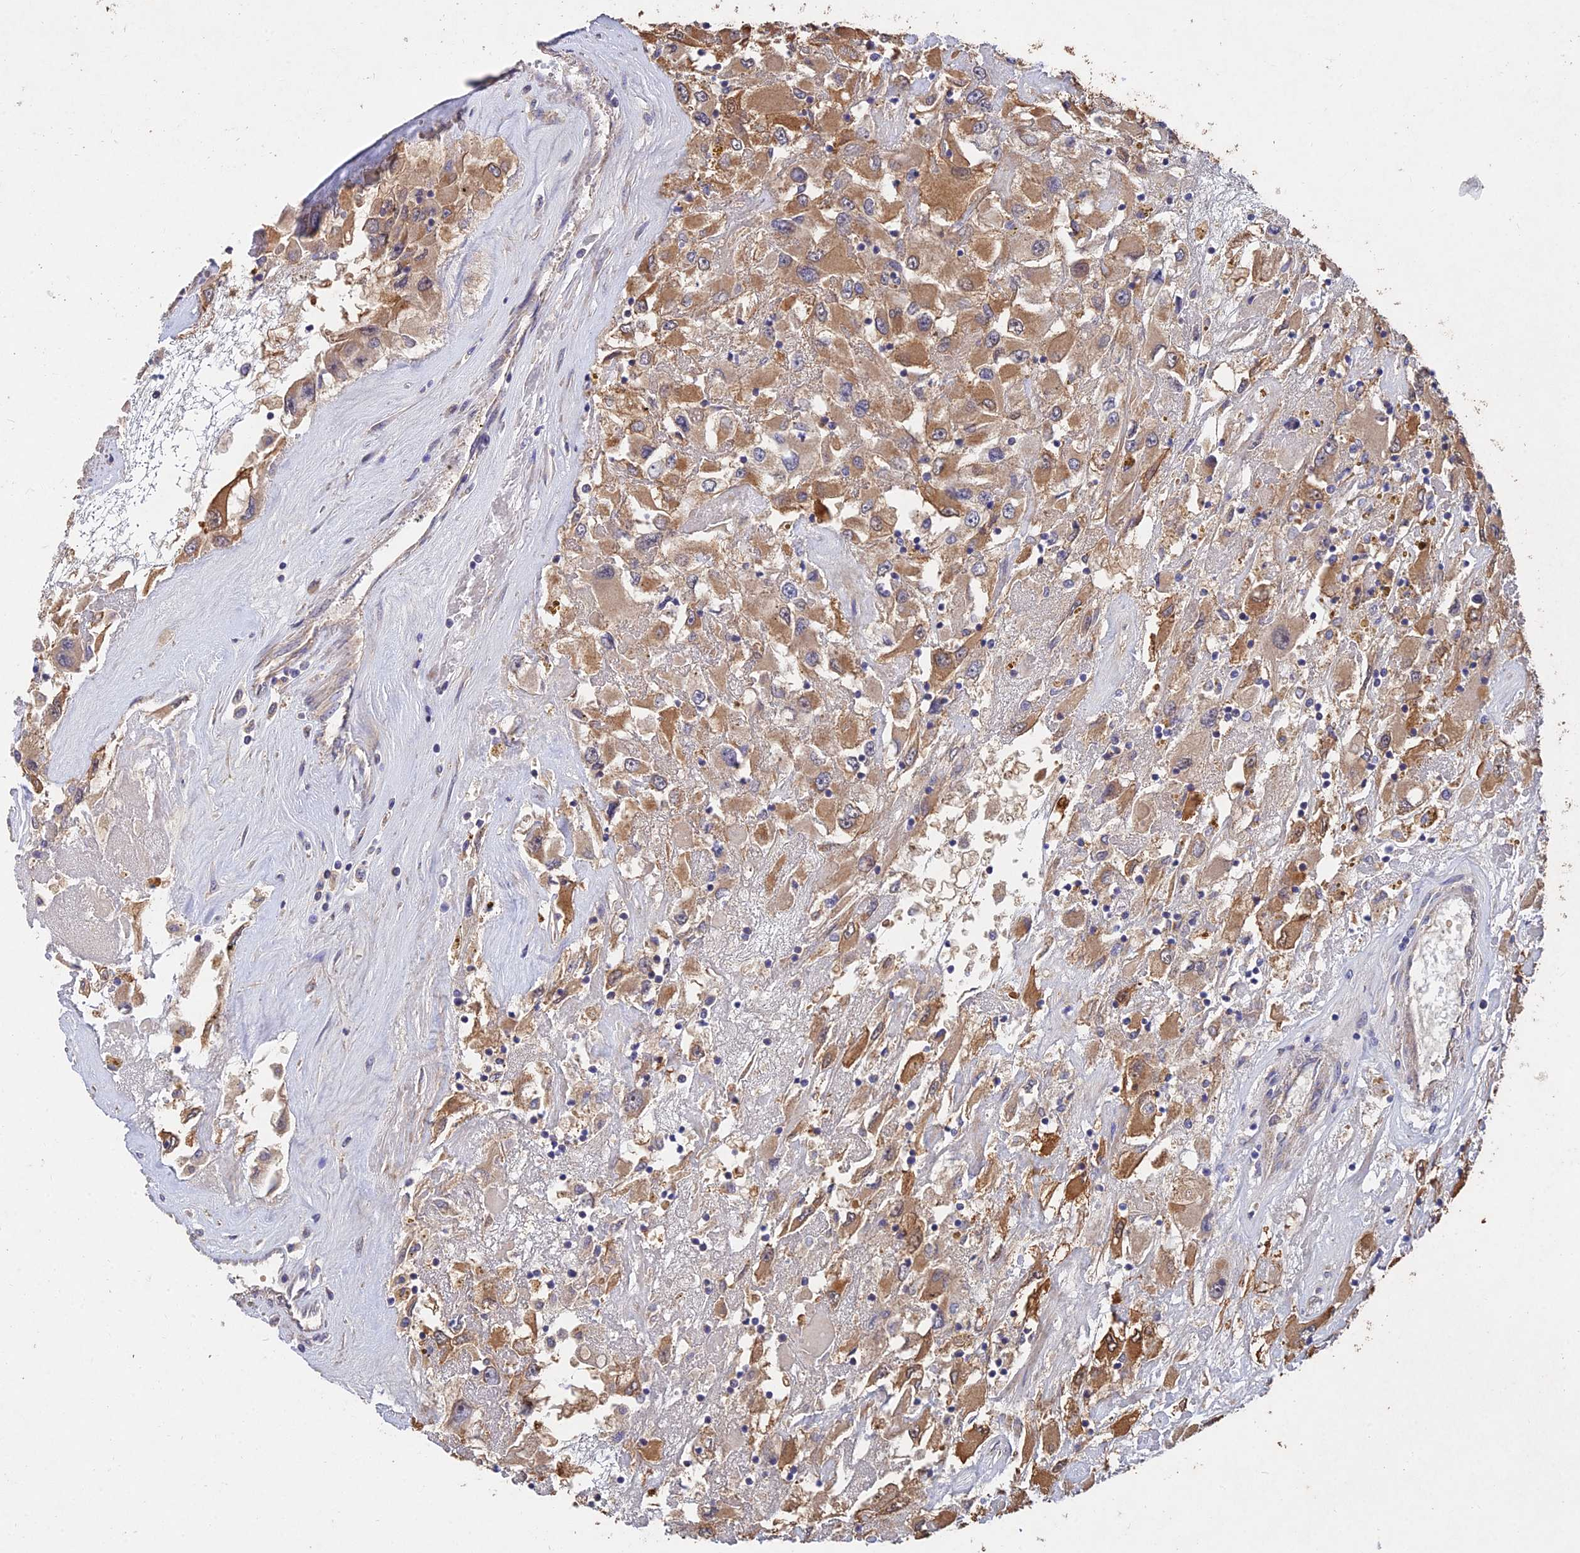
{"staining": {"intensity": "moderate", "quantity": ">75%", "location": "cytoplasmic/membranous"}, "tissue": "renal cancer", "cell_type": "Tumor cells", "image_type": "cancer", "snomed": [{"axis": "morphology", "description": "Adenocarcinoma, NOS"}, {"axis": "topography", "description": "Kidney"}], "caption": "High-power microscopy captured an immunohistochemistry (IHC) micrograph of adenocarcinoma (renal), revealing moderate cytoplasmic/membranous staining in about >75% of tumor cells.", "gene": "SLC38A11", "patient": {"sex": "female", "age": 52}}